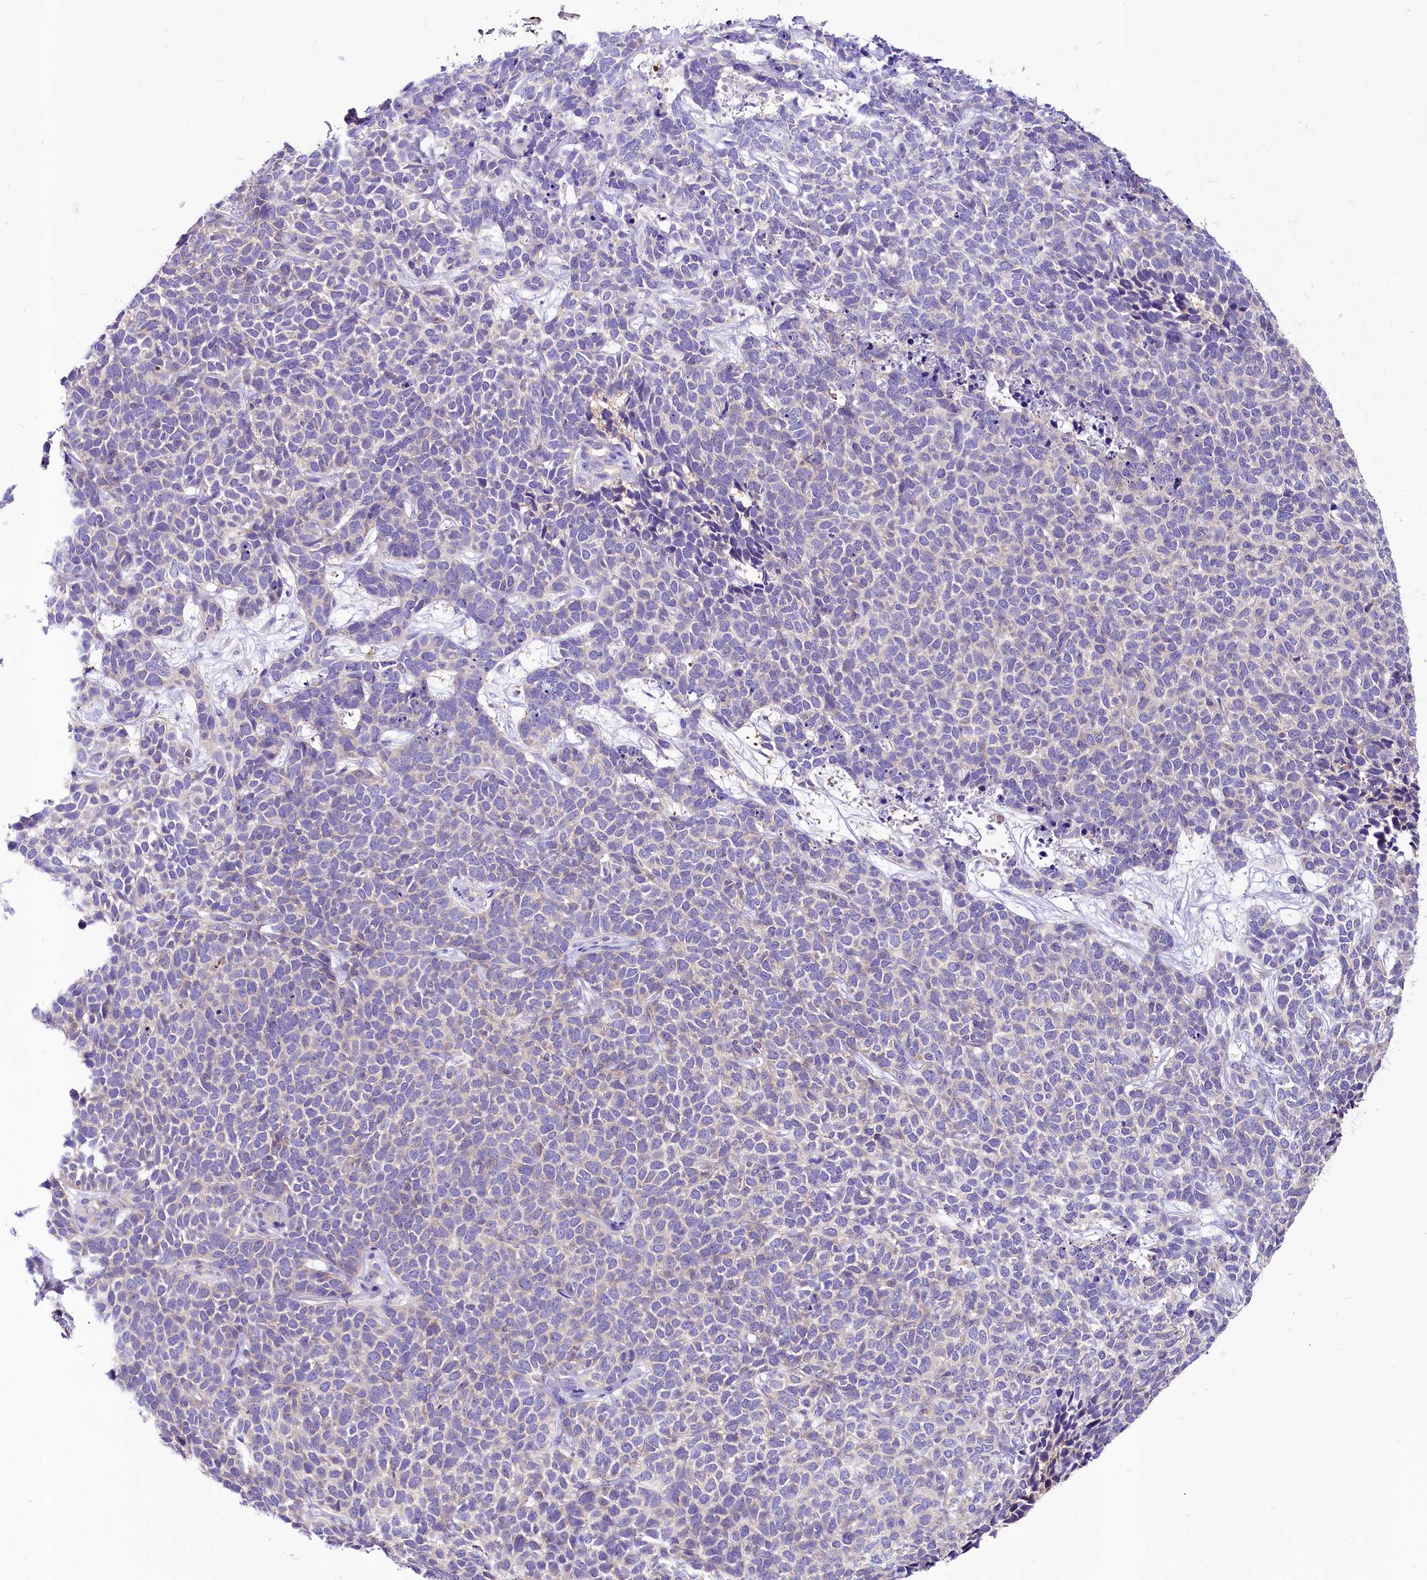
{"staining": {"intensity": "negative", "quantity": "none", "location": "none"}, "tissue": "skin cancer", "cell_type": "Tumor cells", "image_type": "cancer", "snomed": [{"axis": "morphology", "description": "Basal cell carcinoma"}, {"axis": "topography", "description": "Skin"}], "caption": "Image shows no protein positivity in tumor cells of skin cancer tissue.", "gene": "ABHD5", "patient": {"sex": "female", "age": 84}}